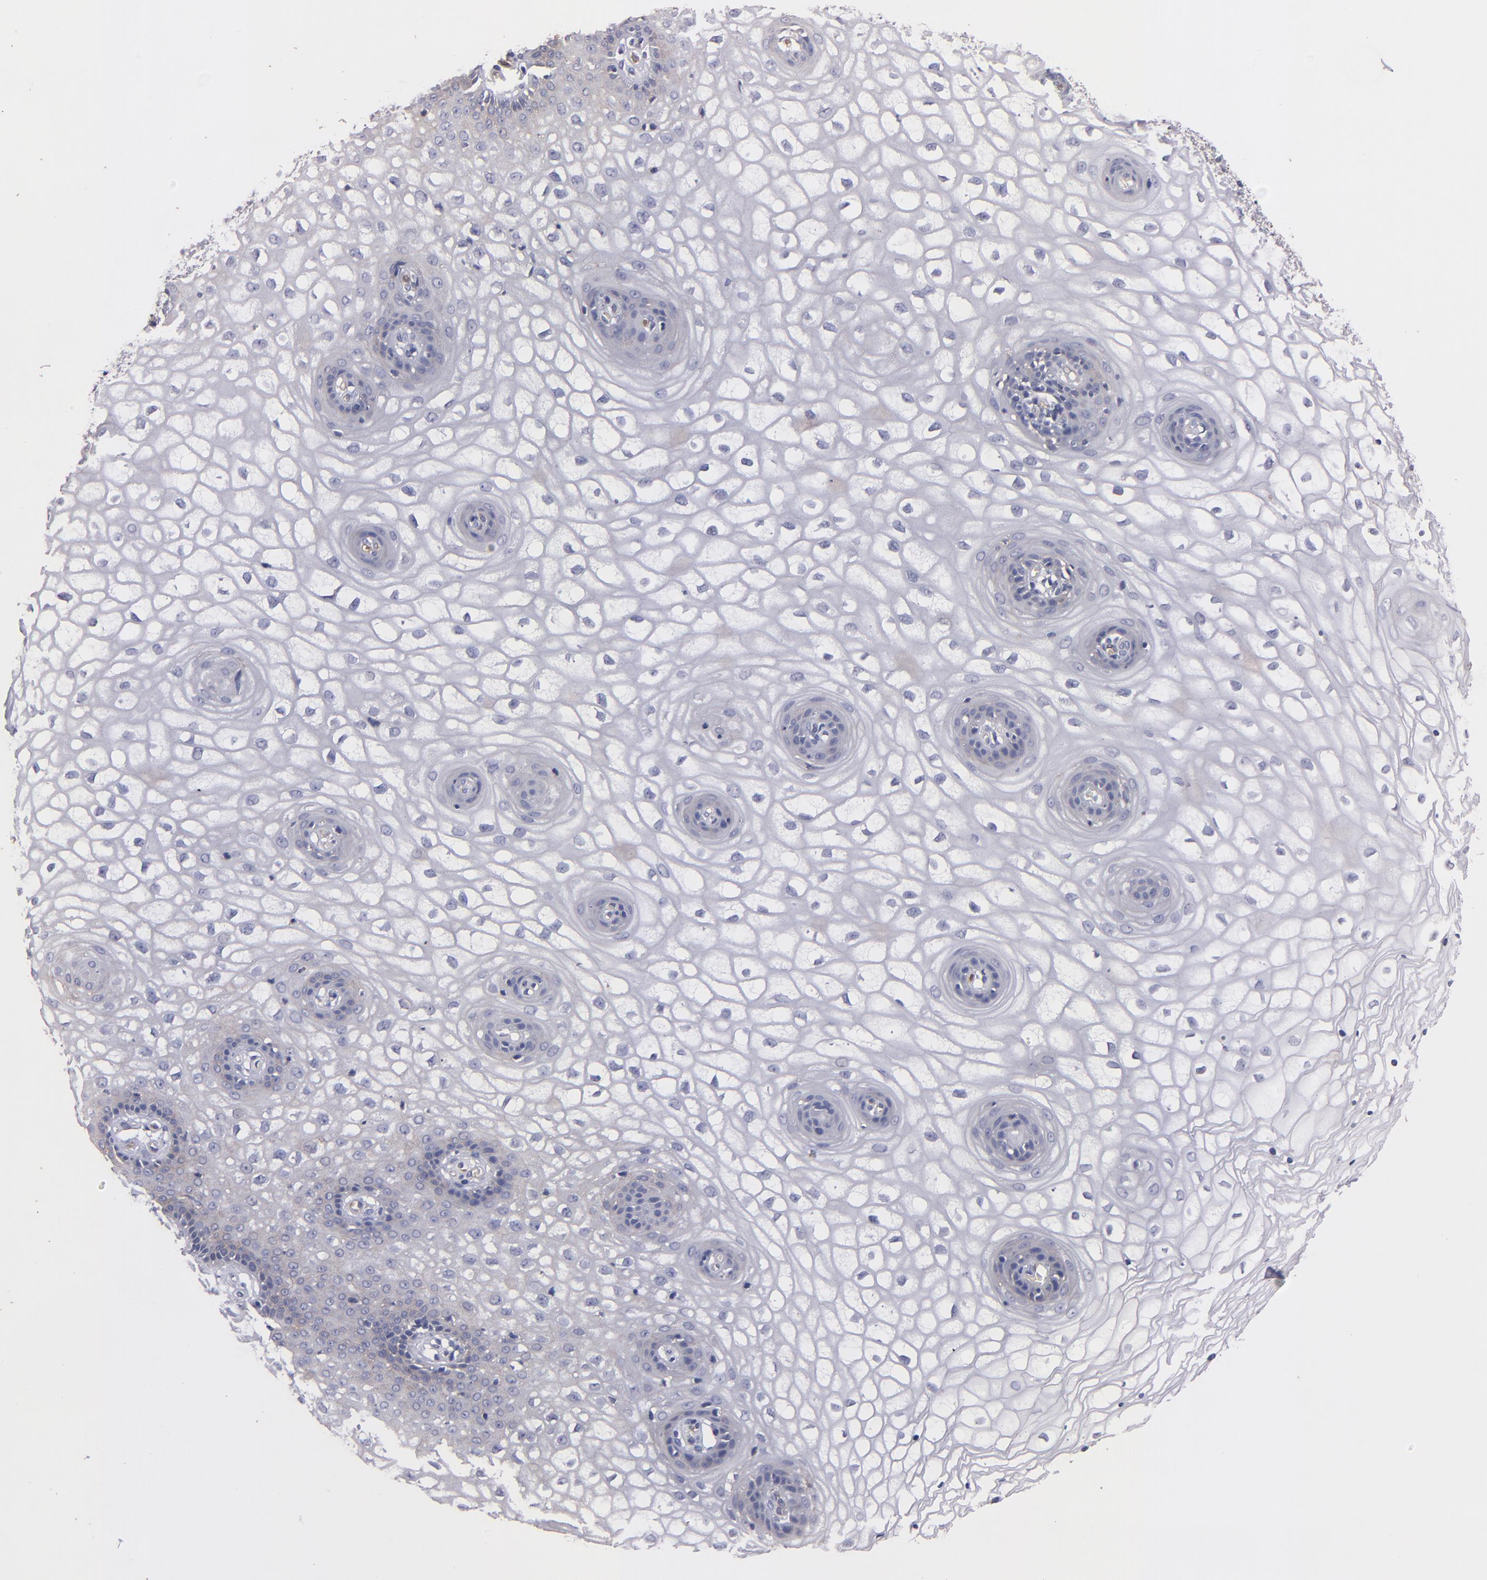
{"staining": {"intensity": "negative", "quantity": "none", "location": "none"}, "tissue": "vagina", "cell_type": "Squamous epithelial cells", "image_type": "normal", "snomed": [{"axis": "morphology", "description": "Normal tissue, NOS"}, {"axis": "topography", "description": "Vagina"}], "caption": "A micrograph of human vagina is negative for staining in squamous epithelial cells. Brightfield microscopy of immunohistochemistry stained with DAB (brown) and hematoxylin (blue), captured at high magnification.", "gene": "CLDN5", "patient": {"sex": "female", "age": 34}}